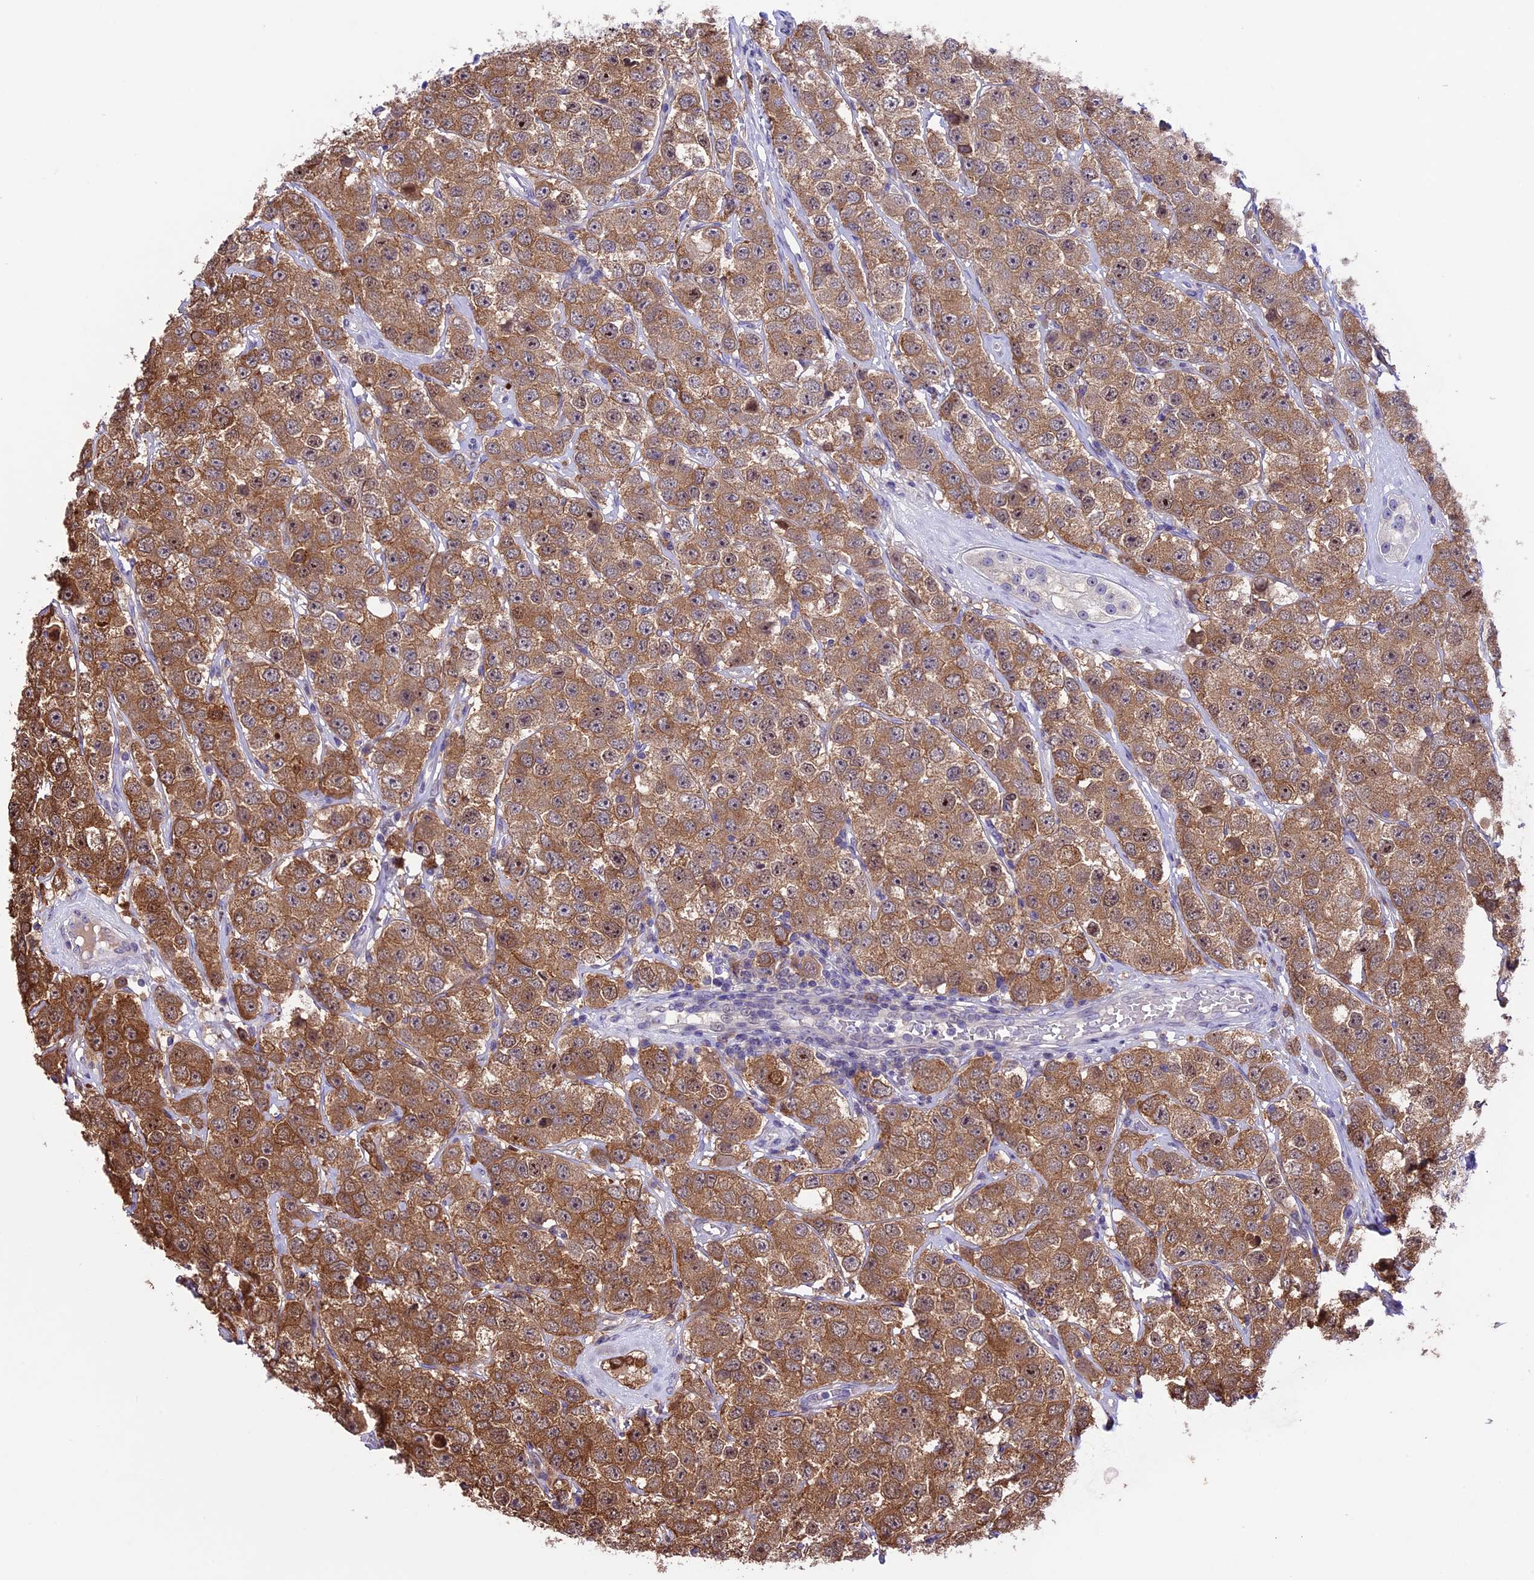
{"staining": {"intensity": "moderate", "quantity": ">75%", "location": "cytoplasmic/membranous"}, "tissue": "testis cancer", "cell_type": "Tumor cells", "image_type": "cancer", "snomed": [{"axis": "morphology", "description": "Seminoma, NOS"}, {"axis": "topography", "description": "Testis"}], "caption": "Protein staining of seminoma (testis) tissue shows moderate cytoplasmic/membranous expression in about >75% of tumor cells.", "gene": "XKR7", "patient": {"sex": "male", "age": 28}}